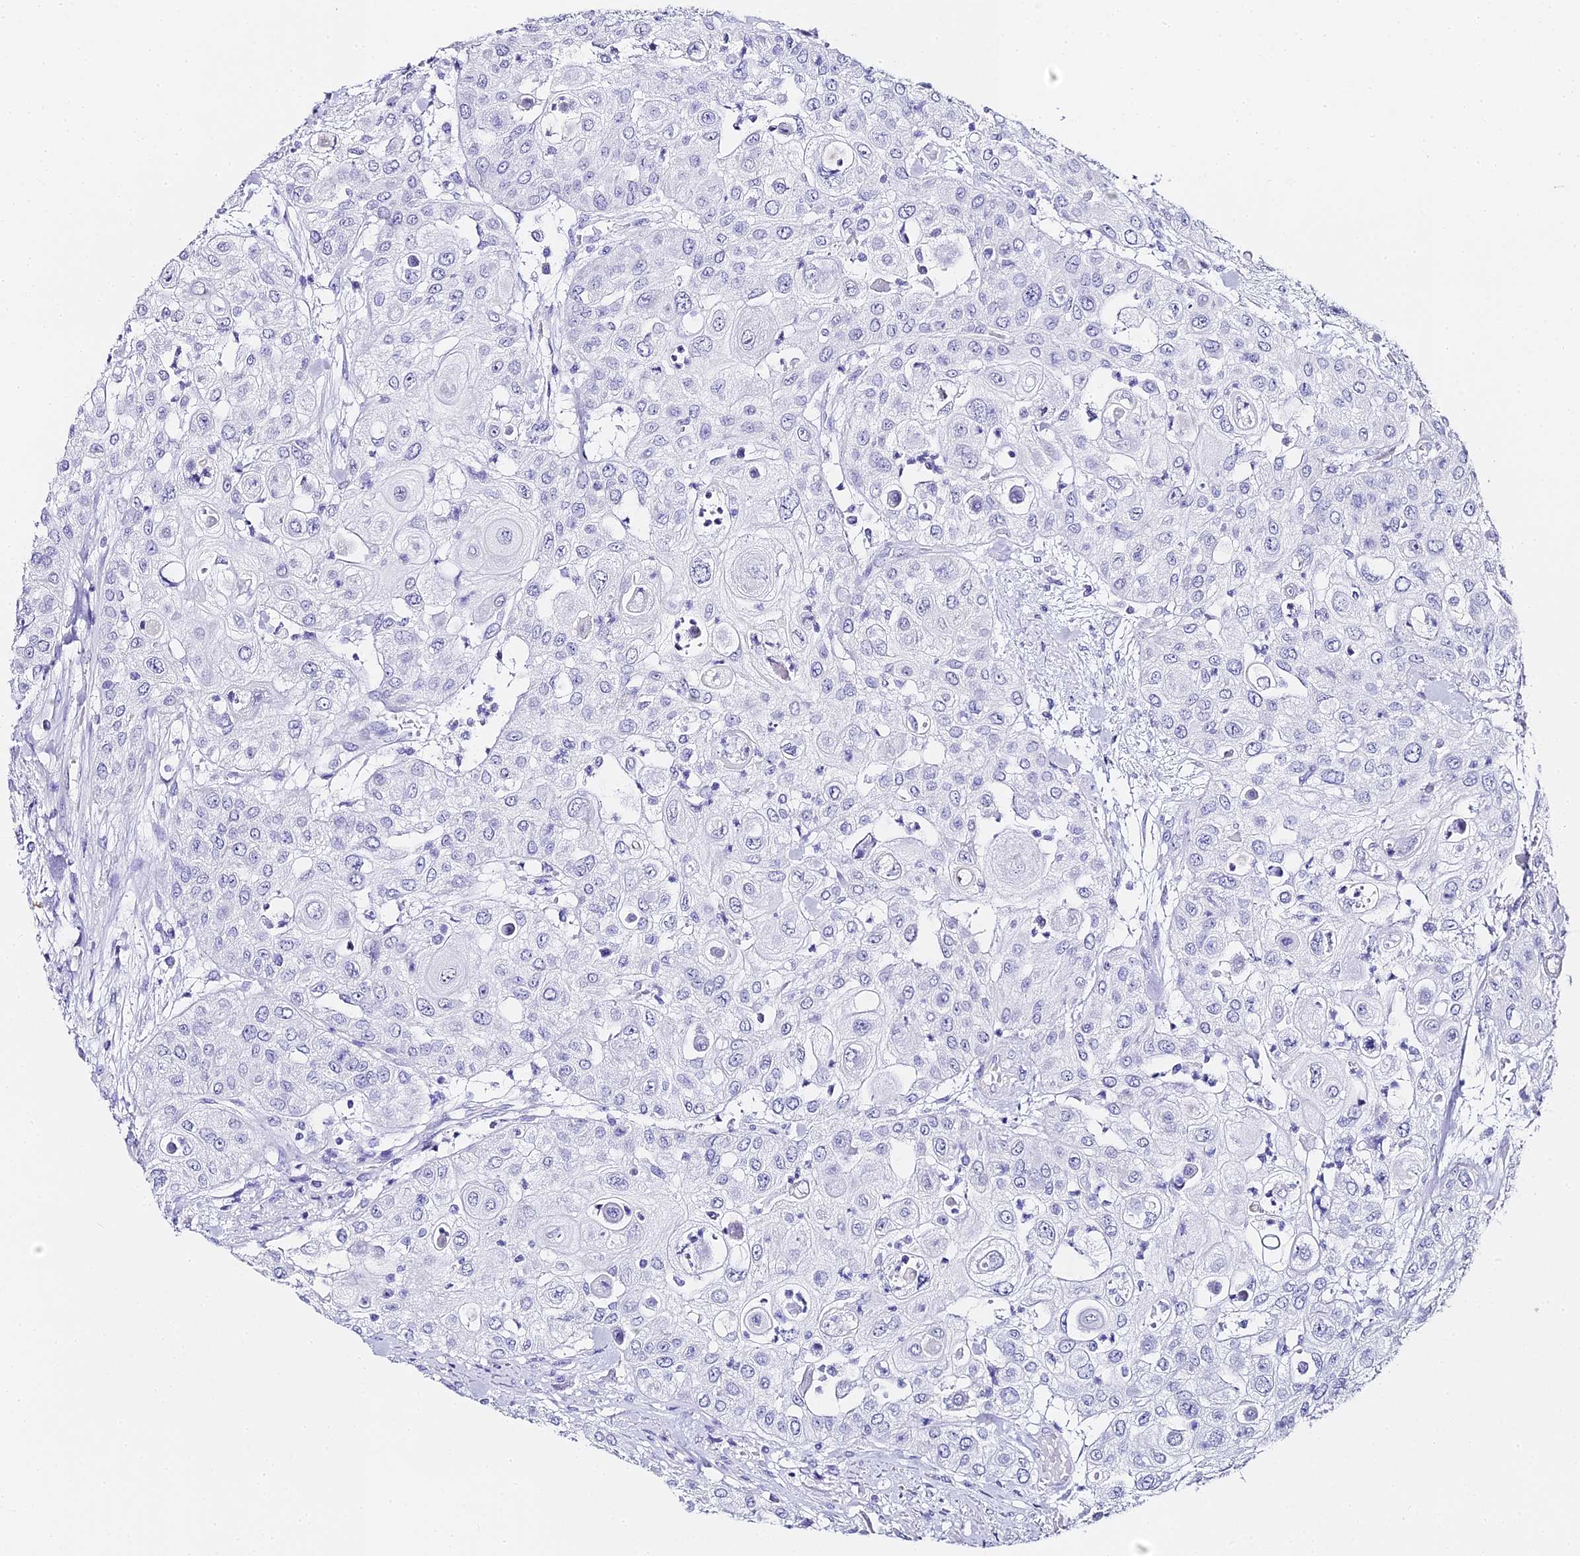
{"staining": {"intensity": "negative", "quantity": "none", "location": "none"}, "tissue": "urothelial cancer", "cell_type": "Tumor cells", "image_type": "cancer", "snomed": [{"axis": "morphology", "description": "Urothelial carcinoma, High grade"}, {"axis": "topography", "description": "Urinary bladder"}], "caption": "IHC of urothelial cancer displays no expression in tumor cells.", "gene": "ABHD14A-ACY1", "patient": {"sex": "female", "age": 79}}